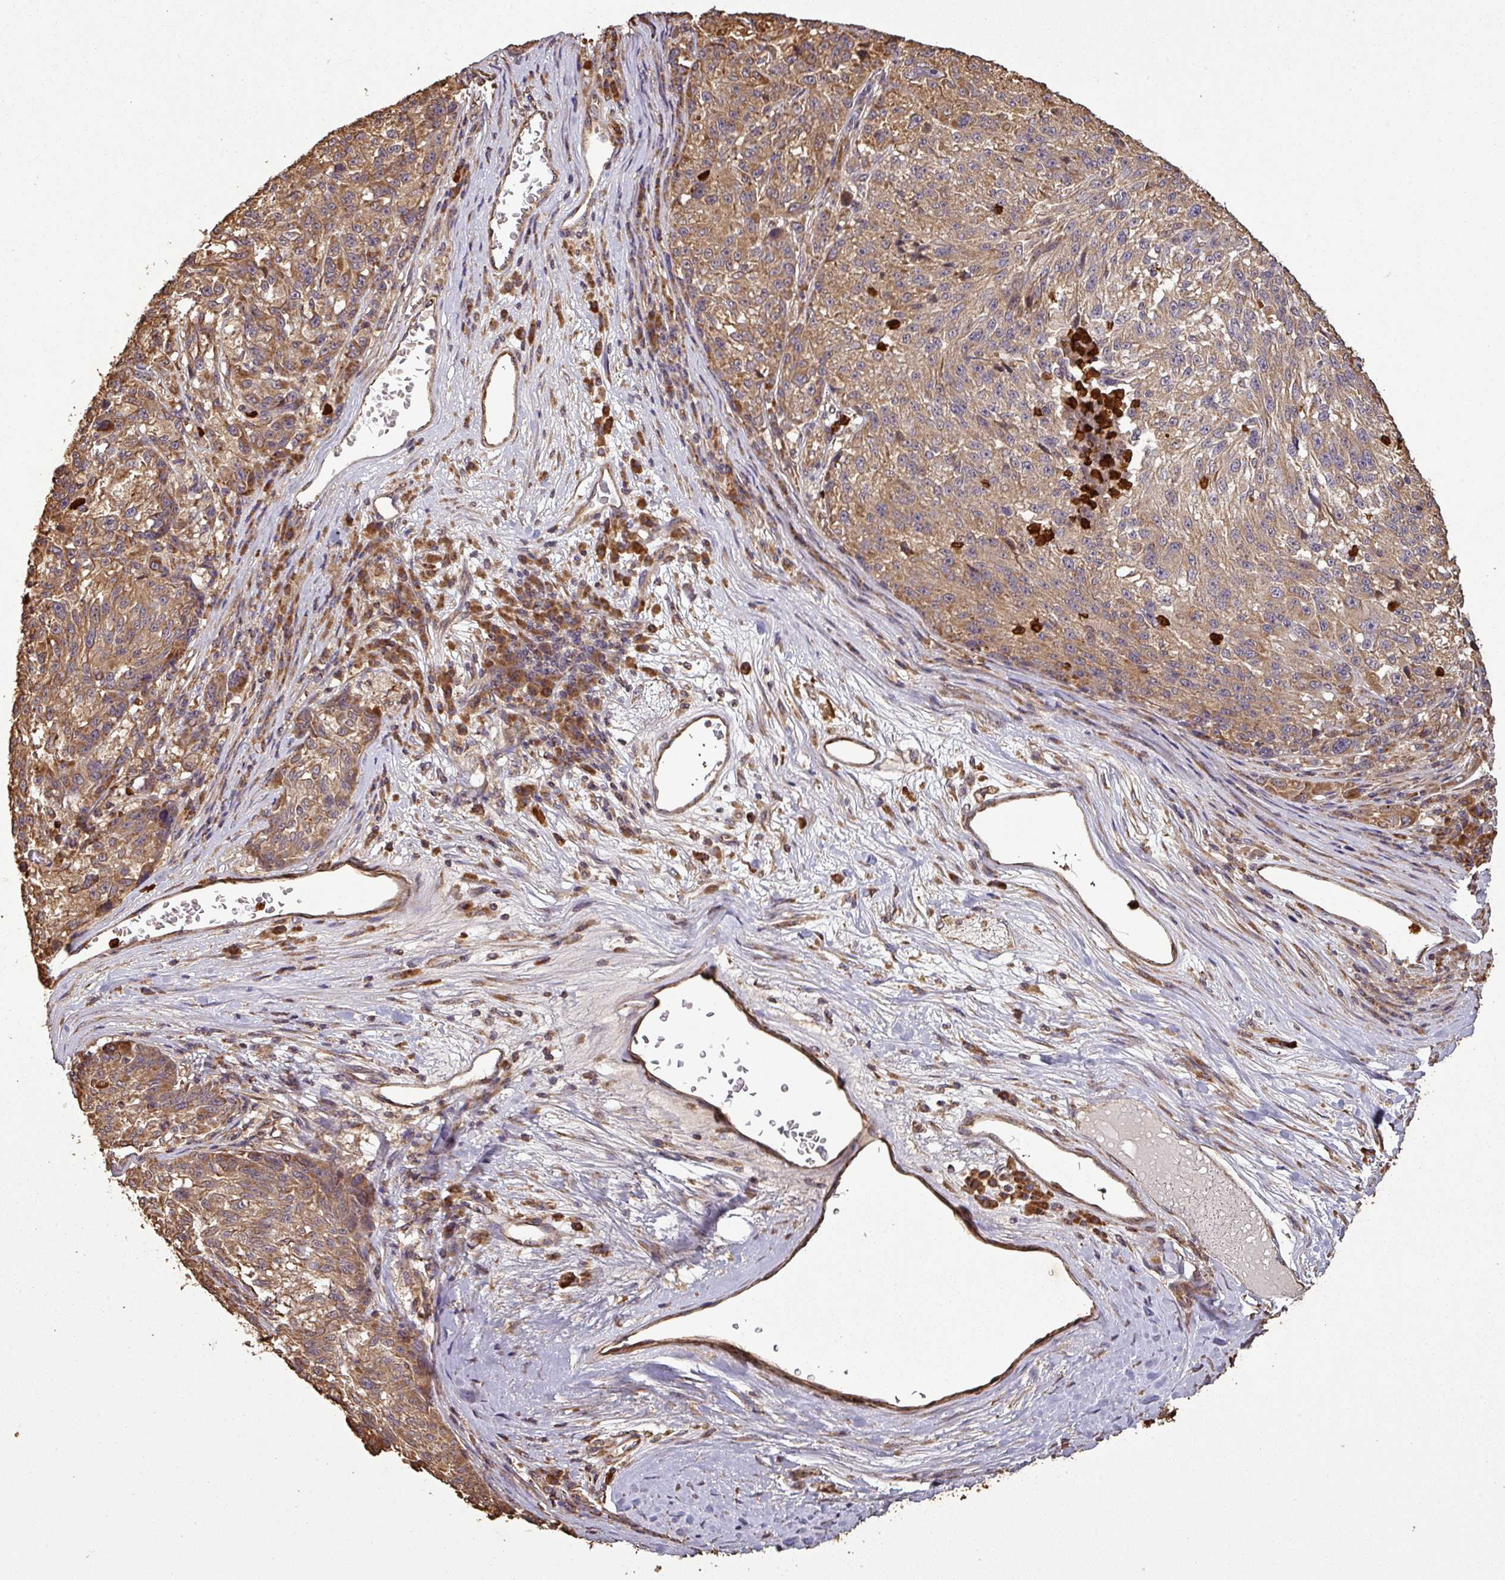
{"staining": {"intensity": "moderate", "quantity": ">75%", "location": "cytoplasmic/membranous"}, "tissue": "melanoma", "cell_type": "Tumor cells", "image_type": "cancer", "snomed": [{"axis": "morphology", "description": "Malignant melanoma, NOS"}, {"axis": "topography", "description": "Skin"}], "caption": "Moderate cytoplasmic/membranous protein staining is present in approximately >75% of tumor cells in melanoma.", "gene": "PLEKHM1", "patient": {"sex": "male", "age": 53}}